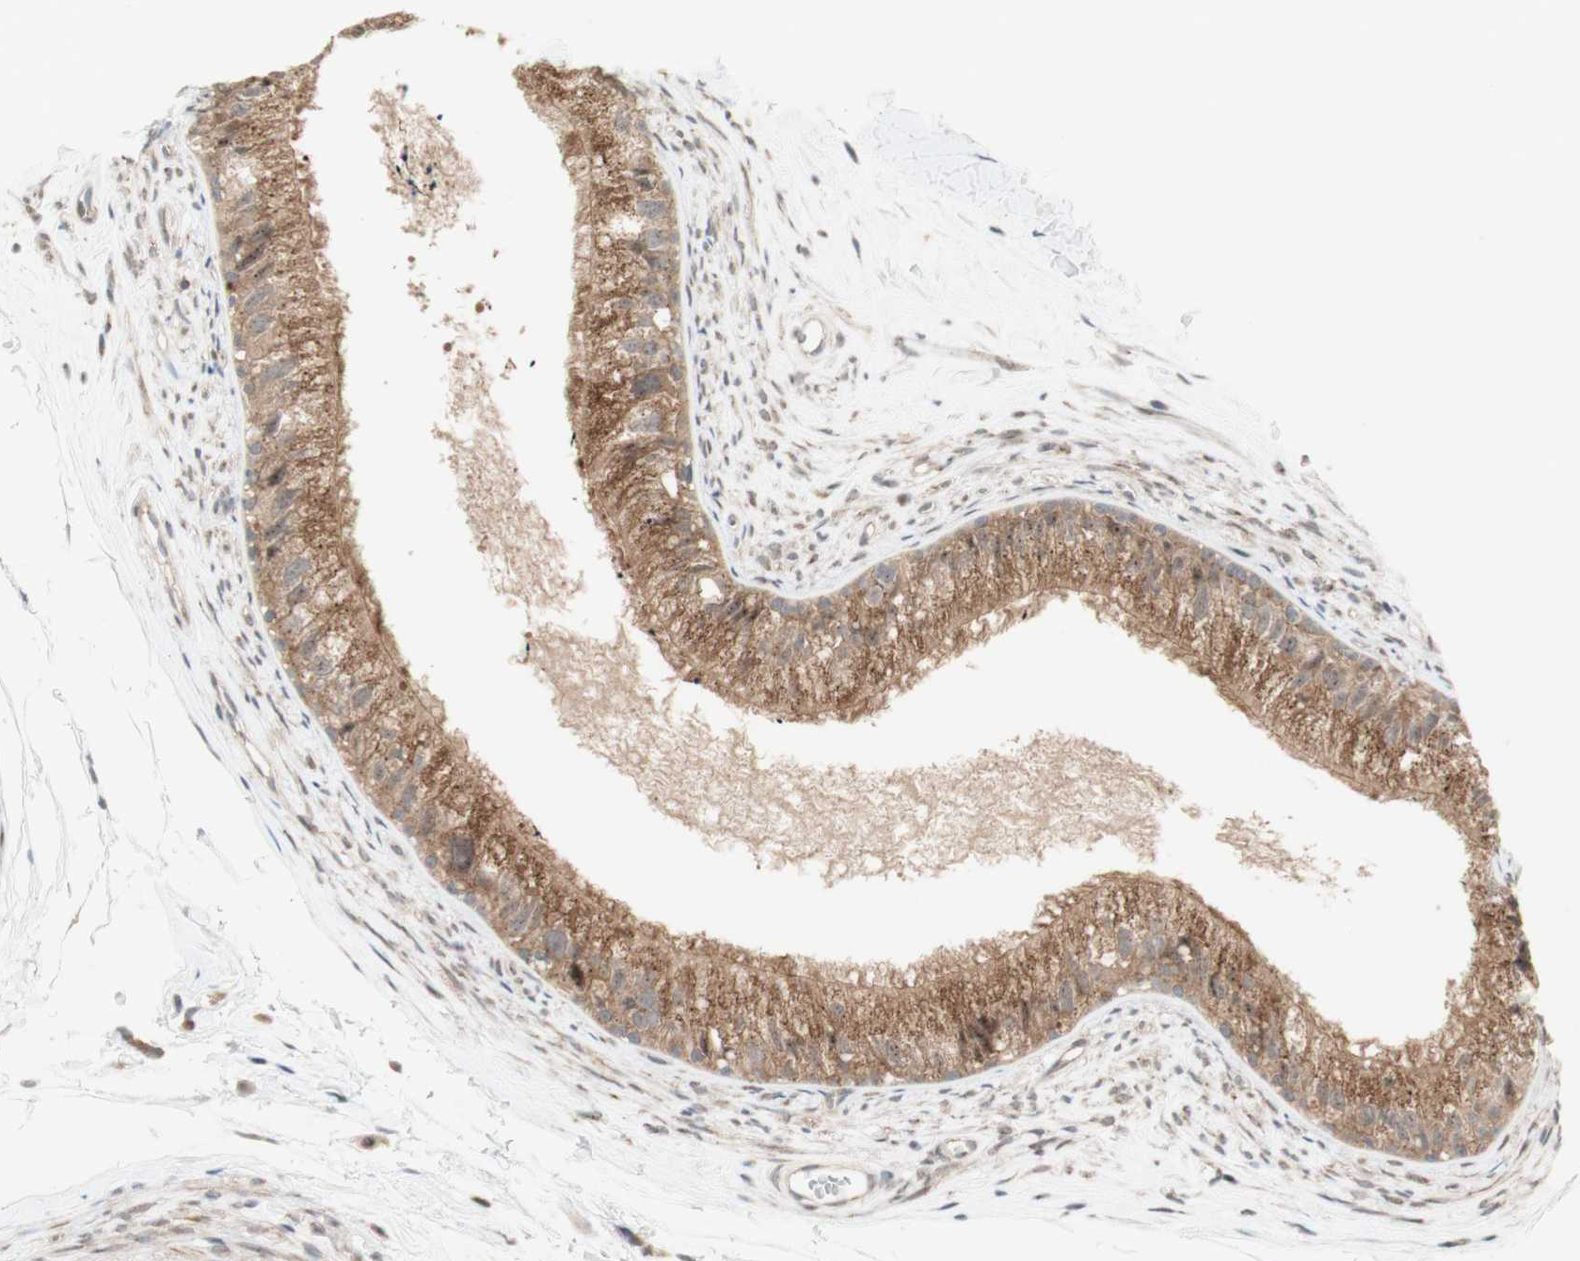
{"staining": {"intensity": "moderate", "quantity": ">75%", "location": "cytoplasmic/membranous"}, "tissue": "epididymis", "cell_type": "Glandular cells", "image_type": "normal", "snomed": [{"axis": "morphology", "description": "Normal tissue, NOS"}, {"axis": "topography", "description": "Epididymis"}], "caption": "Moderate cytoplasmic/membranous protein positivity is present in approximately >75% of glandular cells in epididymis. Using DAB (3,3'-diaminobenzidine) (brown) and hematoxylin (blue) stains, captured at high magnification using brightfield microscopy.", "gene": "CYLD", "patient": {"sex": "male", "age": 56}}